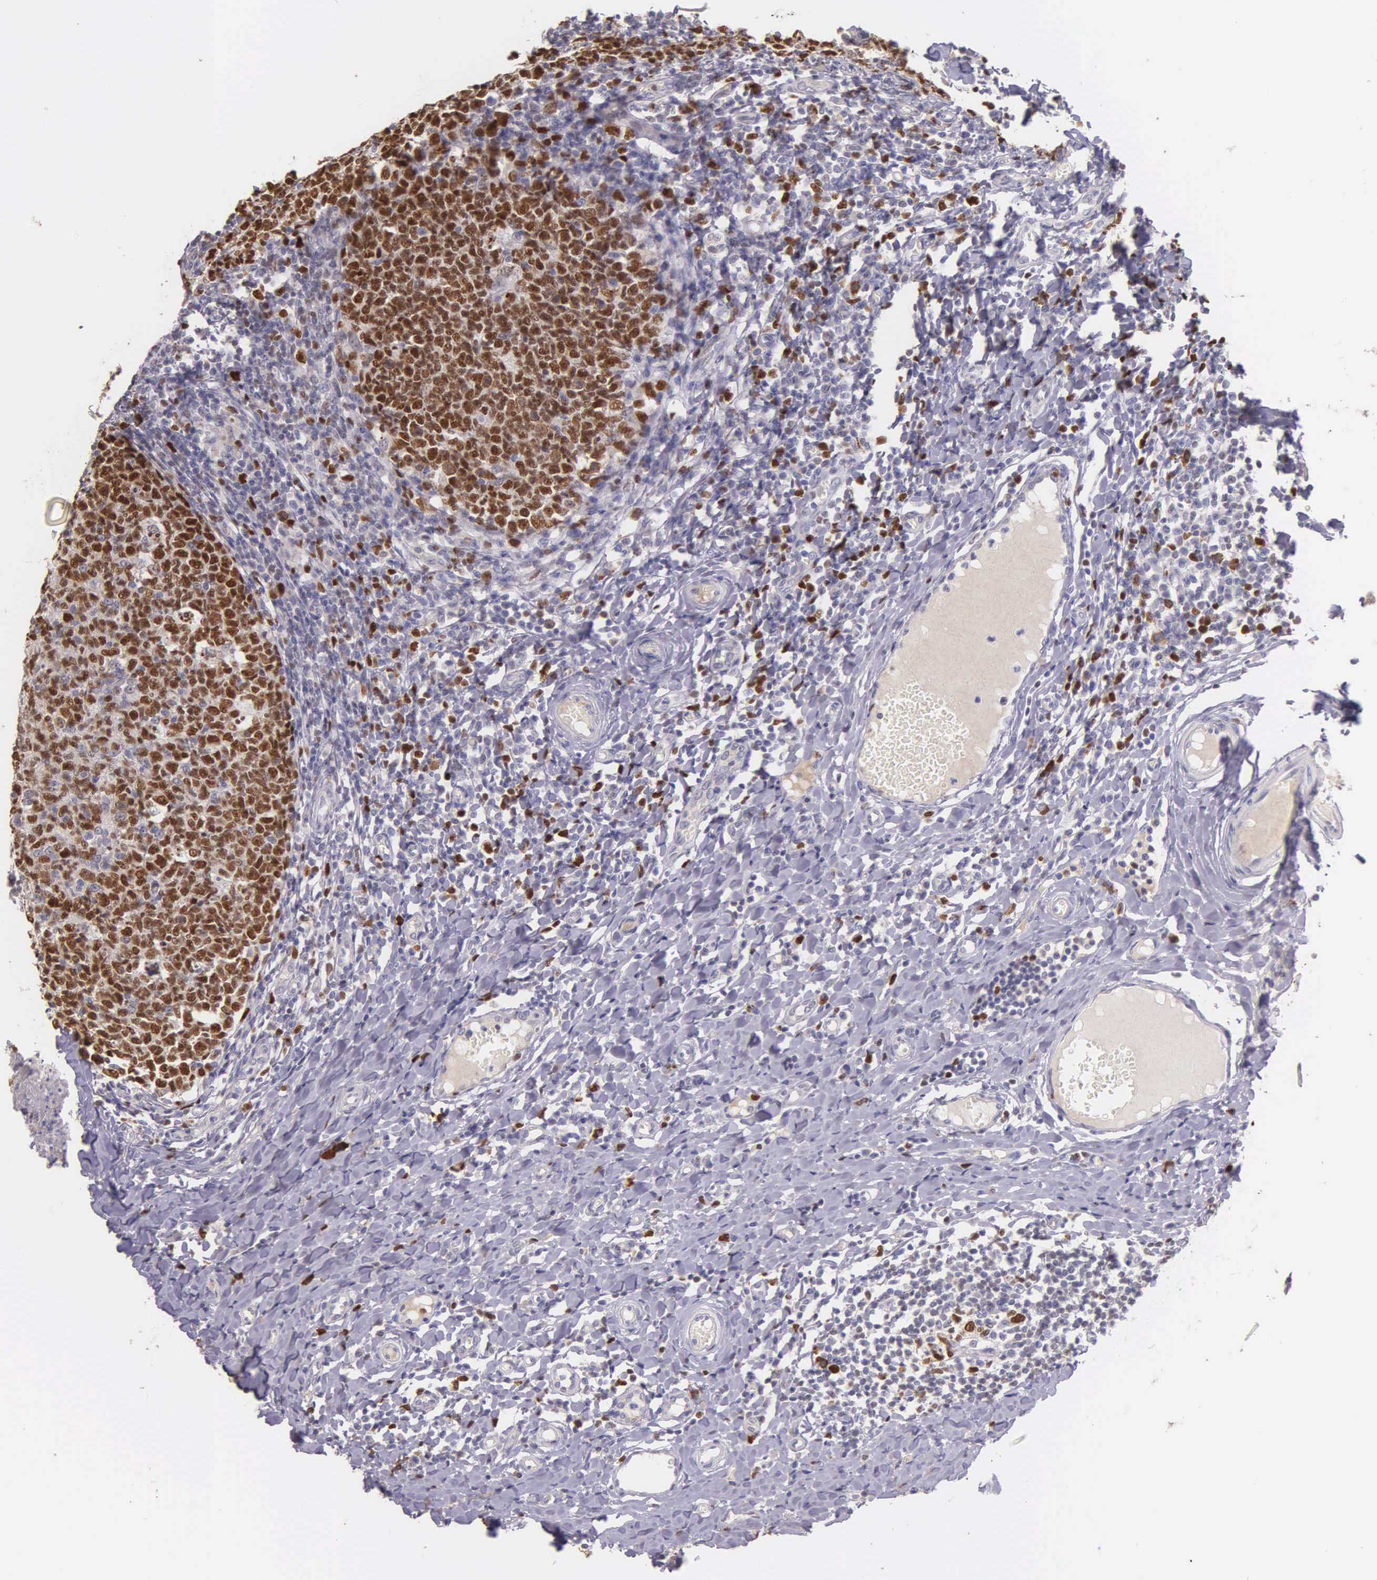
{"staining": {"intensity": "strong", "quantity": "25%-75%", "location": "nuclear"}, "tissue": "tonsil", "cell_type": "Germinal center cells", "image_type": "normal", "snomed": [{"axis": "morphology", "description": "Normal tissue, NOS"}, {"axis": "topography", "description": "Tonsil"}], "caption": "Unremarkable tonsil was stained to show a protein in brown. There is high levels of strong nuclear positivity in approximately 25%-75% of germinal center cells.", "gene": "MCM5", "patient": {"sex": "male", "age": 6}}